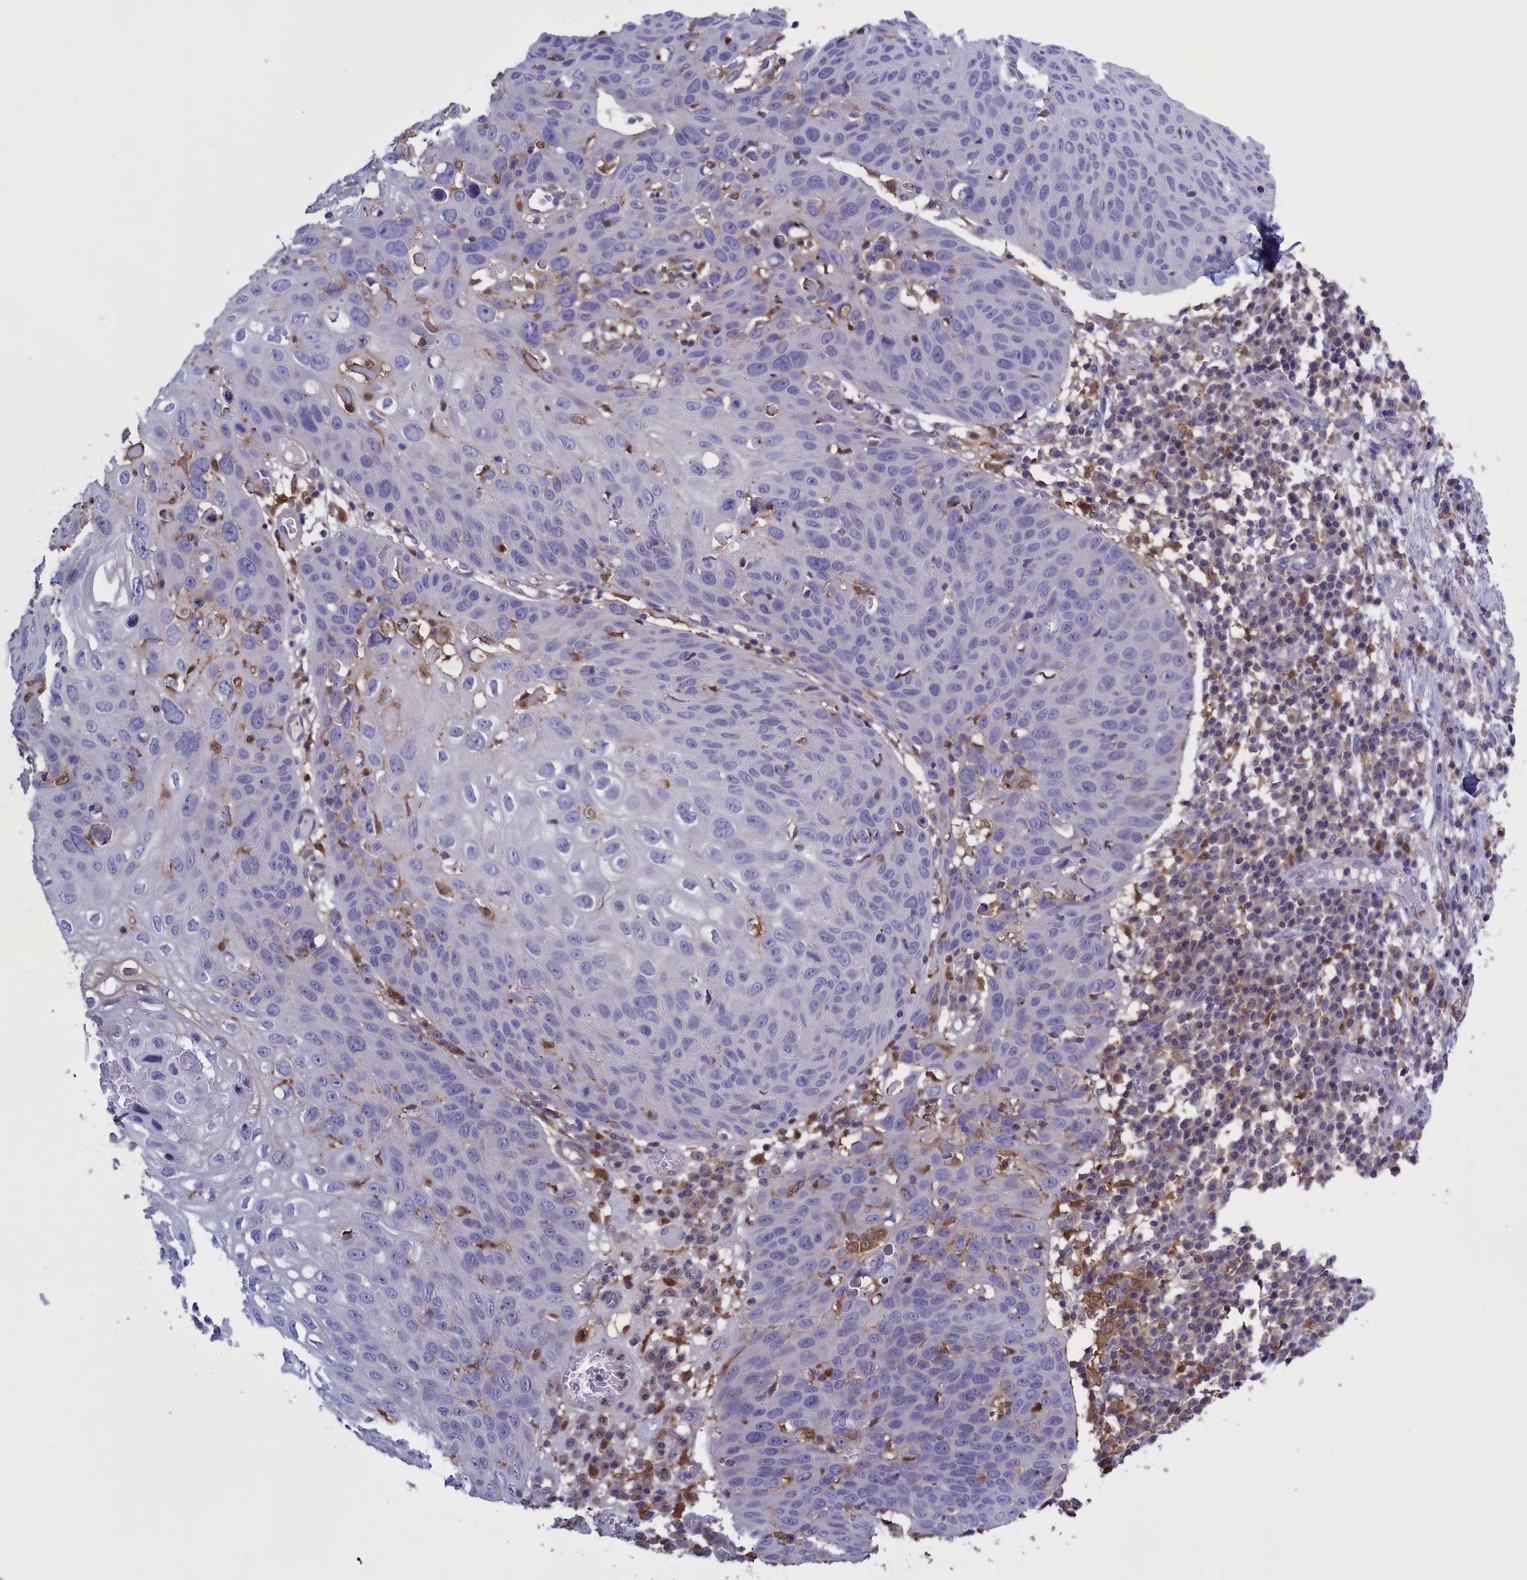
{"staining": {"intensity": "negative", "quantity": "none", "location": "none"}, "tissue": "skin cancer", "cell_type": "Tumor cells", "image_type": "cancer", "snomed": [{"axis": "morphology", "description": "Squamous cell carcinoma, NOS"}, {"axis": "topography", "description": "Skin"}], "caption": "There is no significant staining in tumor cells of skin cancer (squamous cell carcinoma).", "gene": "ARHGAP18", "patient": {"sex": "female", "age": 90}}